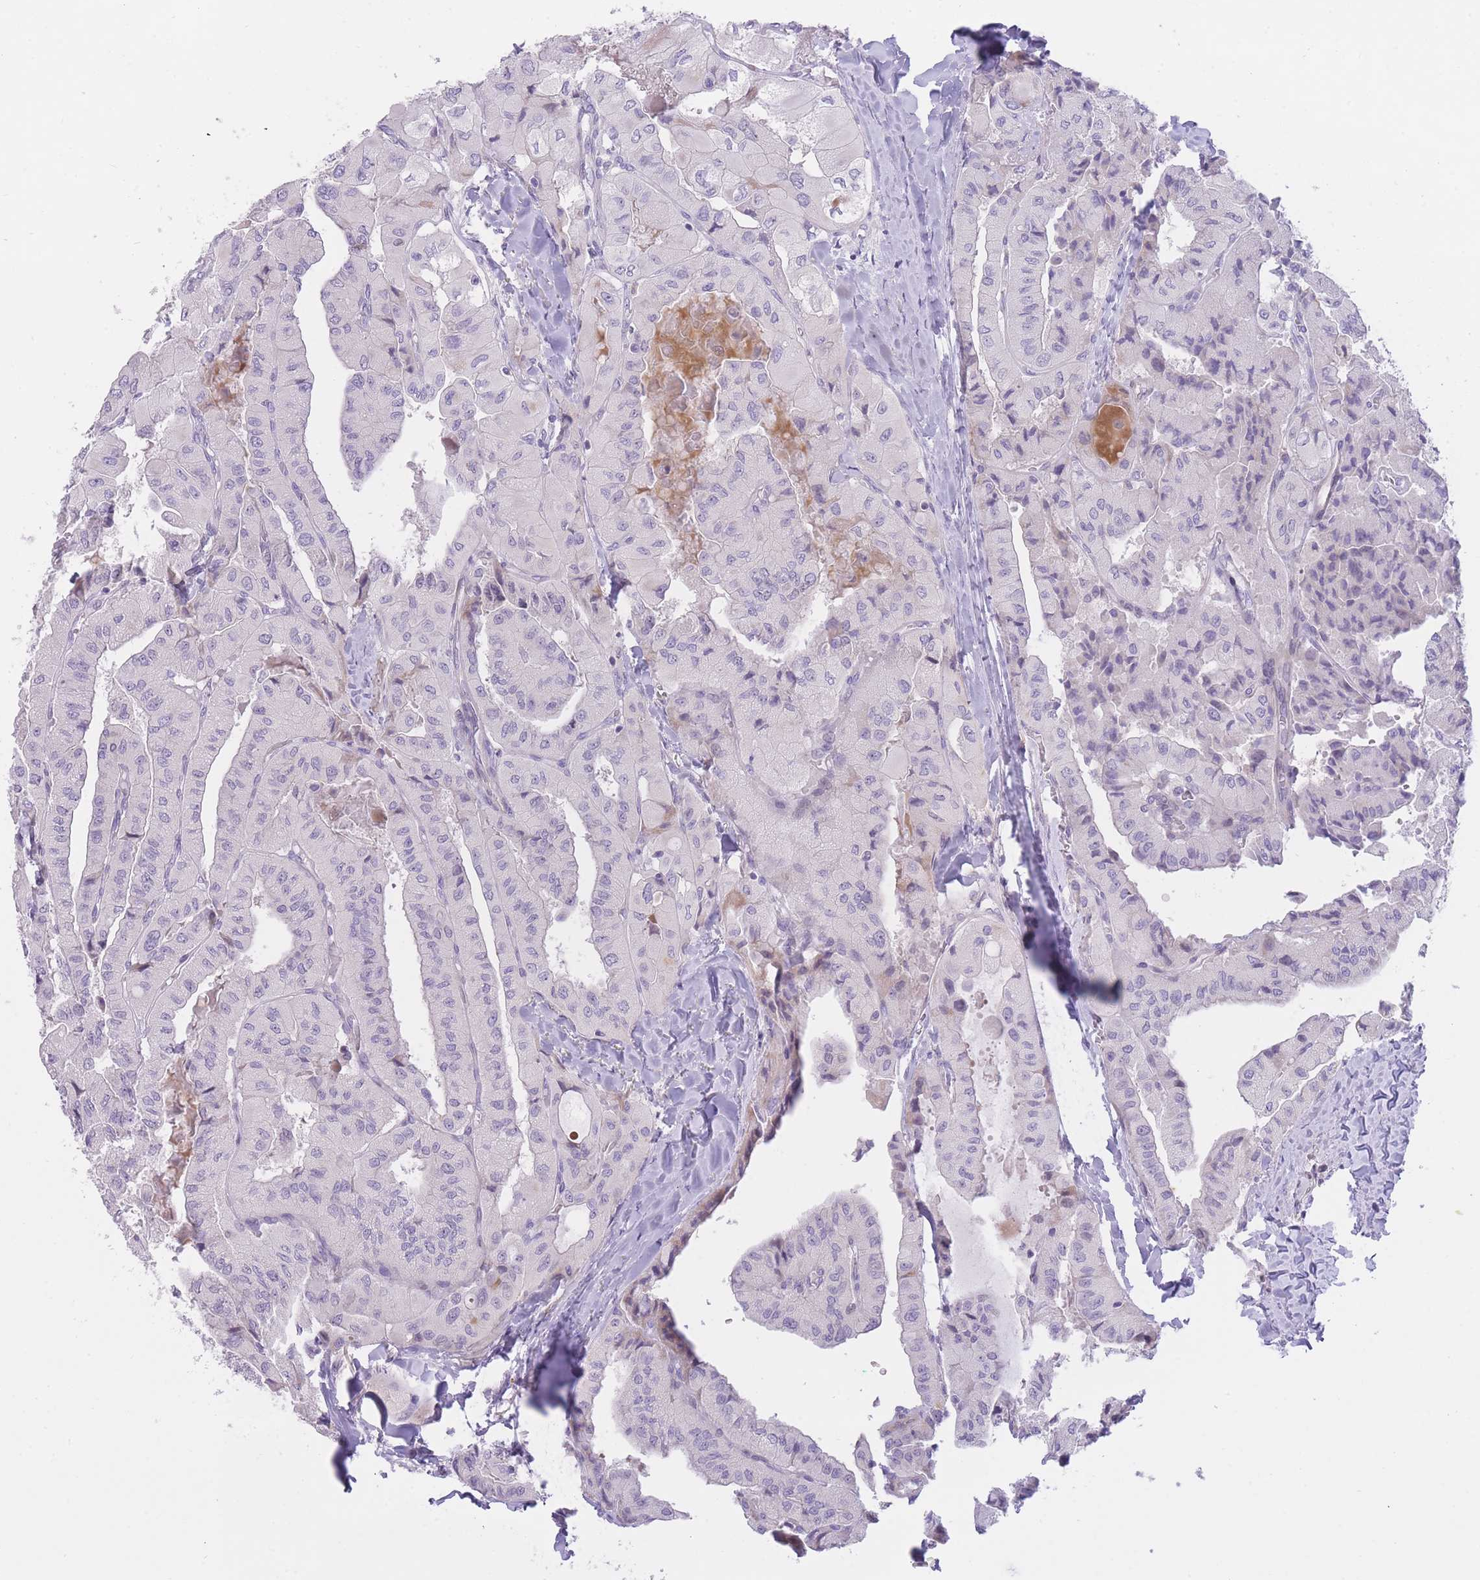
{"staining": {"intensity": "negative", "quantity": "none", "location": "none"}, "tissue": "thyroid cancer", "cell_type": "Tumor cells", "image_type": "cancer", "snomed": [{"axis": "morphology", "description": "Normal tissue, NOS"}, {"axis": "morphology", "description": "Papillary adenocarcinoma, NOS"}, {"axis": "topography", "description": "Thyroid gland"}], "caption": "Histopathology image shows no protein expression in tumor cells of thyroid cancer (papillary adenocarcinoma) tissue.", "gene": "IMPG1", "patient": {"sex": "female", "age": 59}}